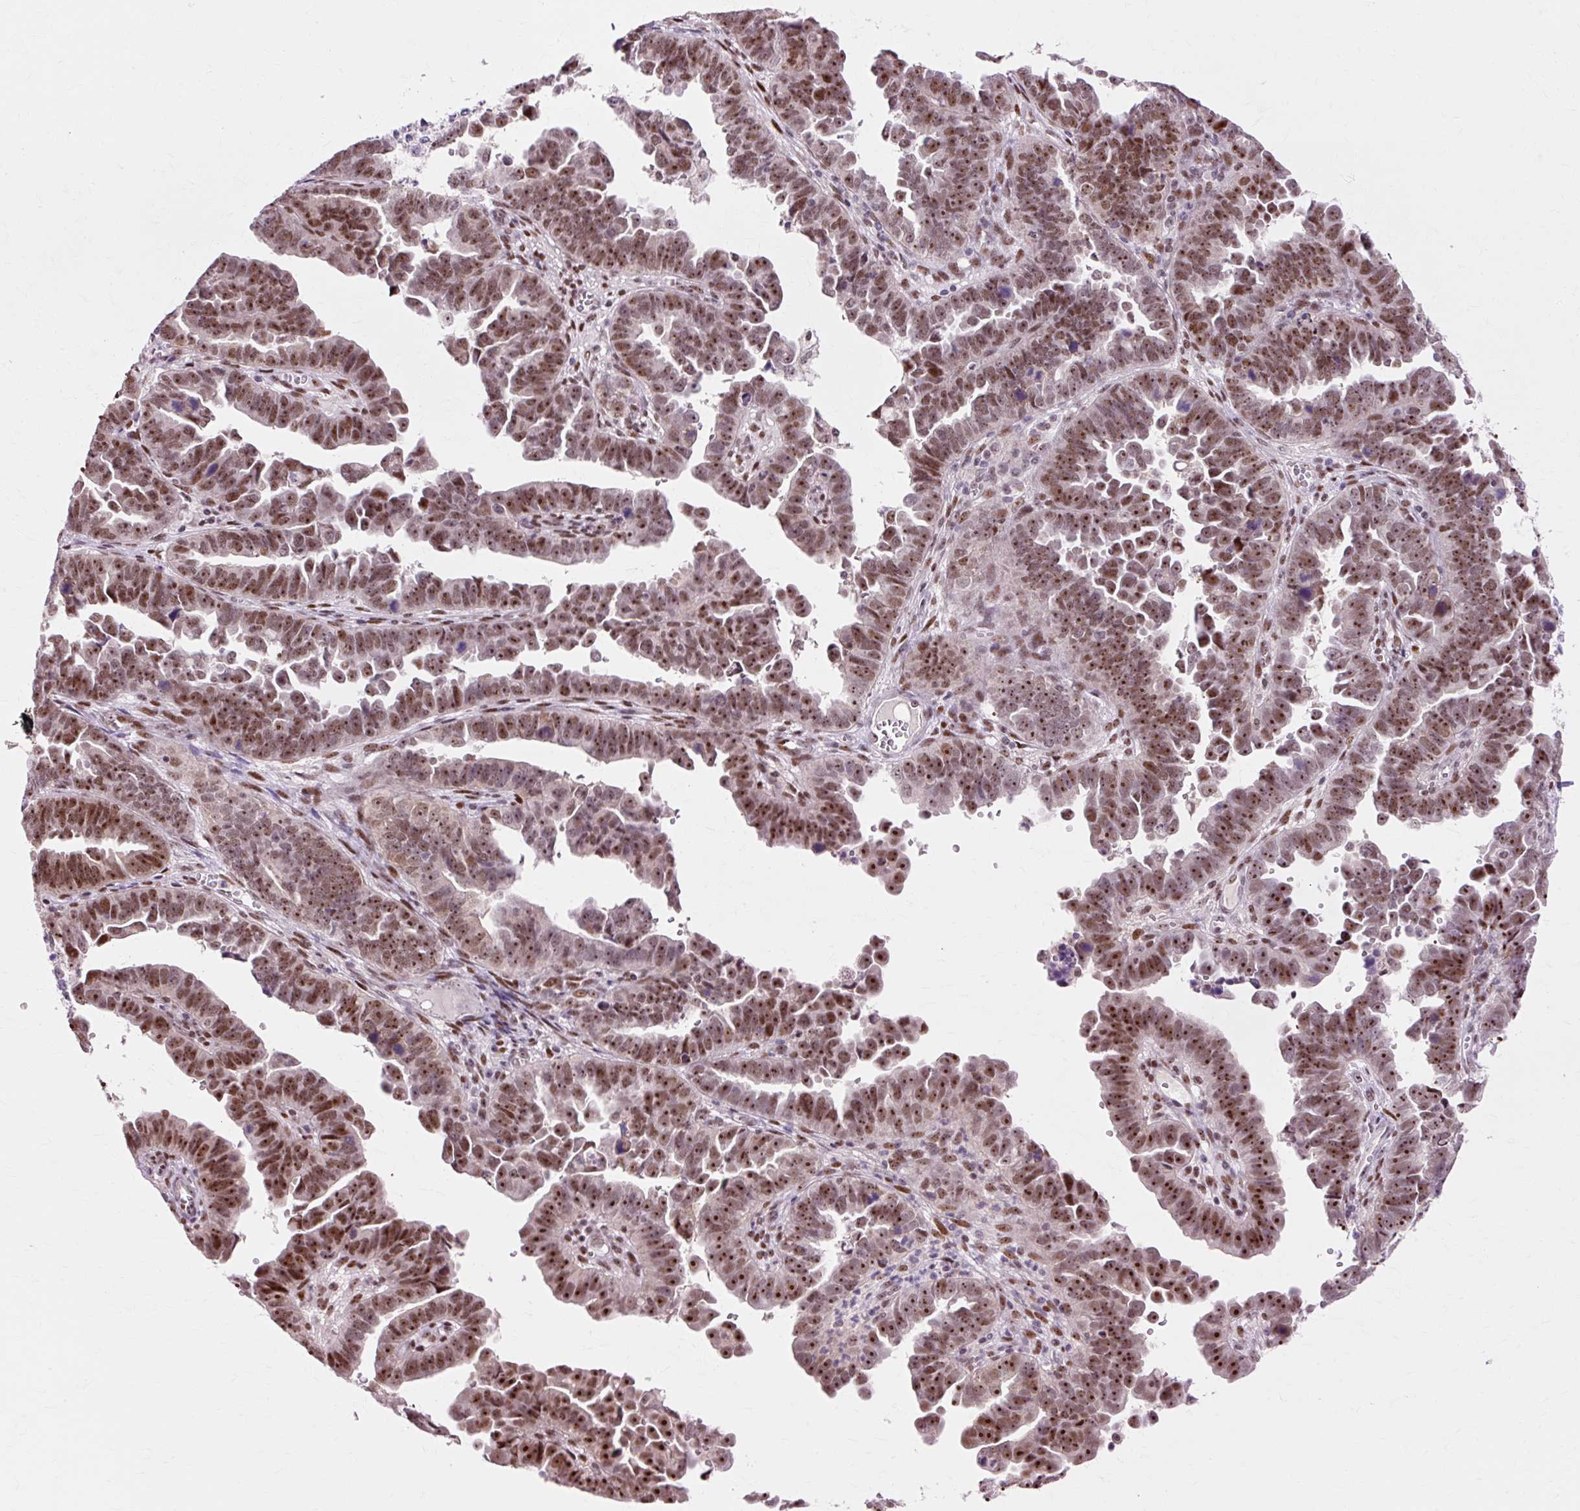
{"staining": {"intensity": "moderate", "quantity": ">75%", "location": "nuclear"}, "tissue": "endometrial cancer", "cell_type": "Tumor cells", "image_type": "cancer", "snomed": [{"axis": "morphology", "description": "Adenocarcinoma, NOS"}, {"axis": "topography", "description": "Endometrium"}], "caption": "About >75% of tumor cells in human endometrial cancer show moderate nuclear protein staining as visualized by brown immunohistochemical staining.", "gene": "MACROD2", "patient": {"sex": "female", "age": 75}}